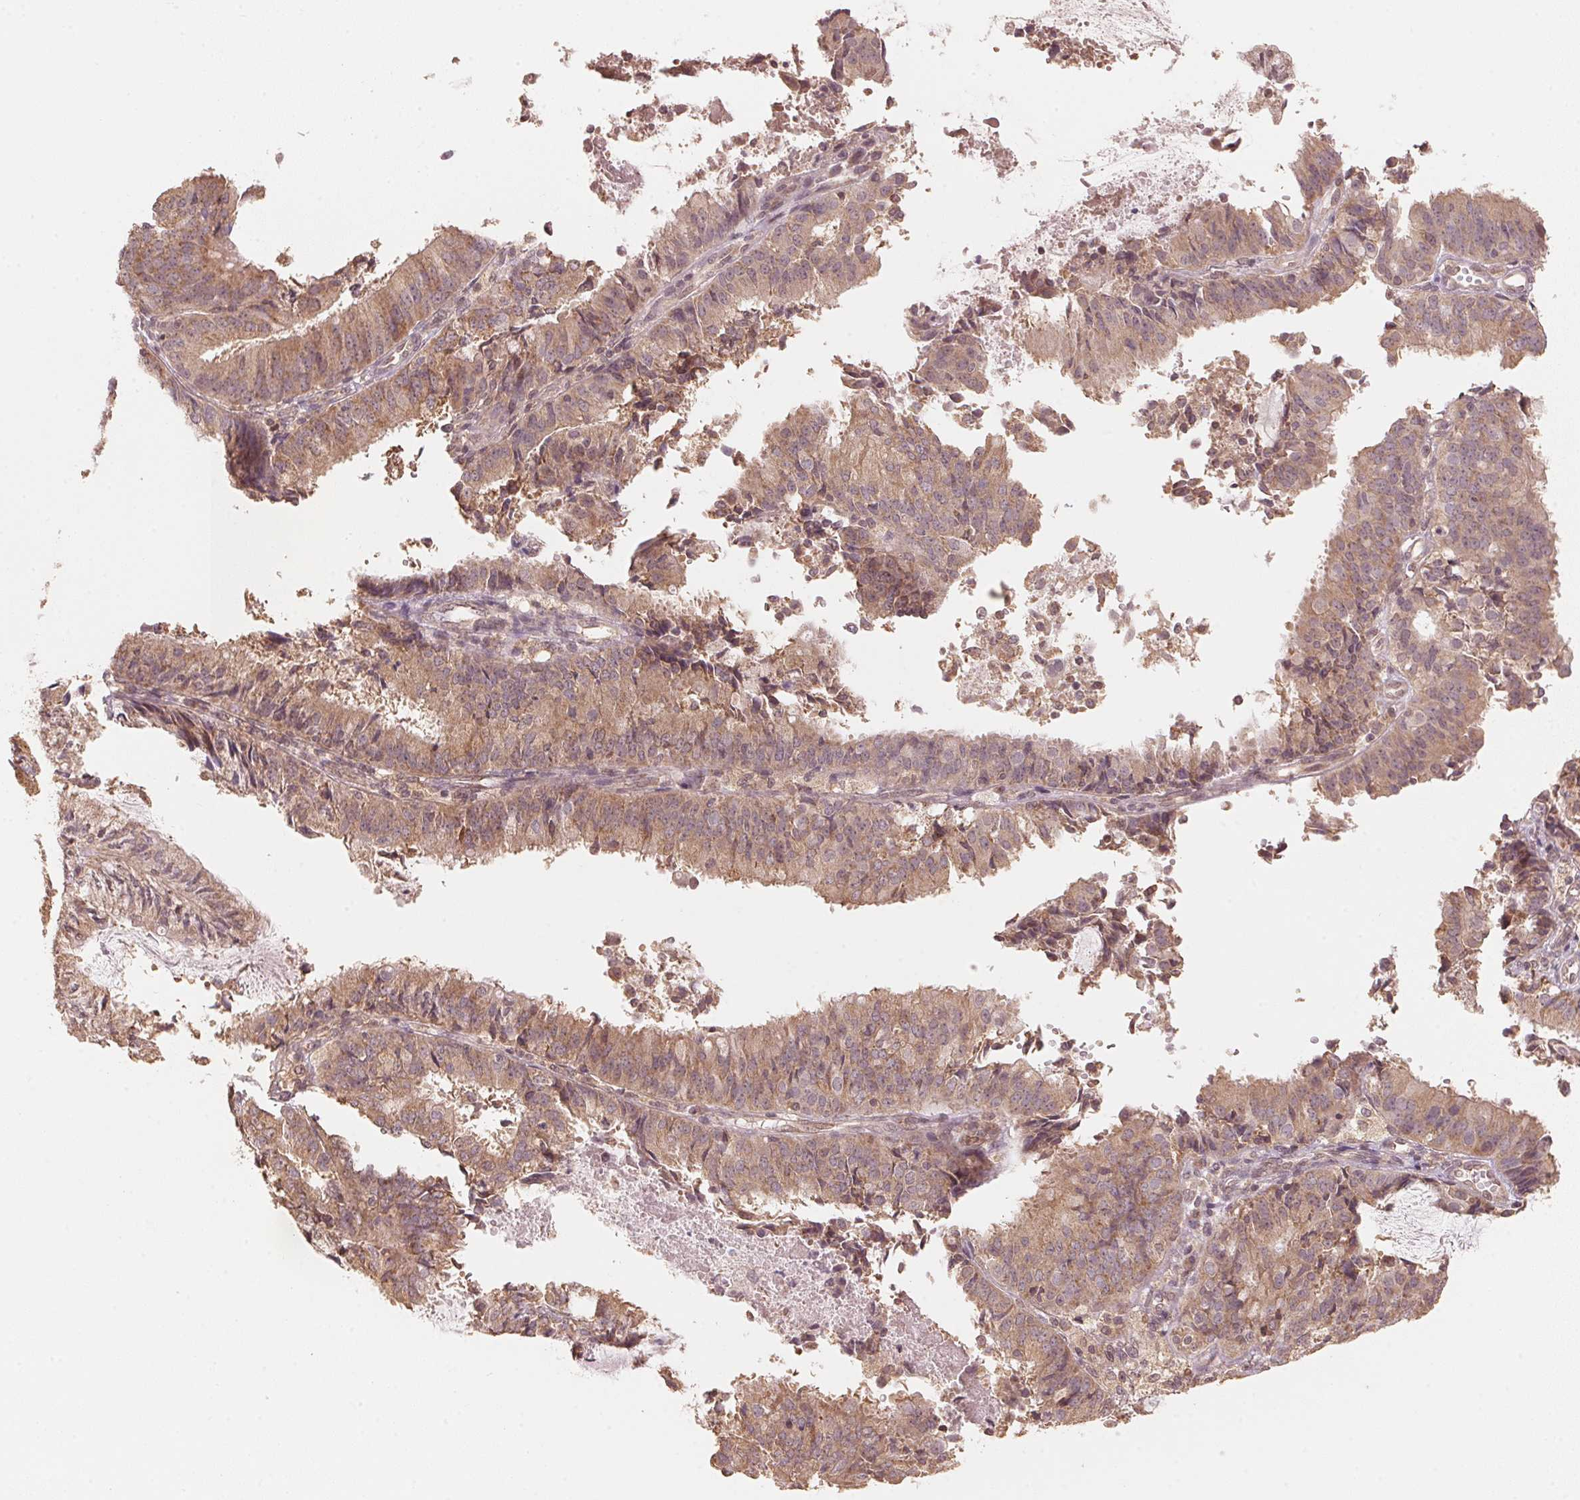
{"staining": {"intensity": "moderate", "quantity": ">75%", "location": "cytoplasmic/membranous"}, "tissue": "endometrial cancer", "cell_type": "Tumor cells", "image_type": "cancer", "snomed": [{"axis": "morphology", "description": "Adenocarcinoma, NOS"}, {"axis": "topography", "description": "Endometrium"}], "caption": "The image demonstrates a brown stain indicating the presence of a protein in the cytoplasmic/membranous of tumor cells in endometrial adenocarcinoma. (DAB (3,3'-diaminobenzidine) IHC with brightfield microscopy, high magnification).", "gene": "C2orf73", "patient": {"sex": "female", "age": 57}}